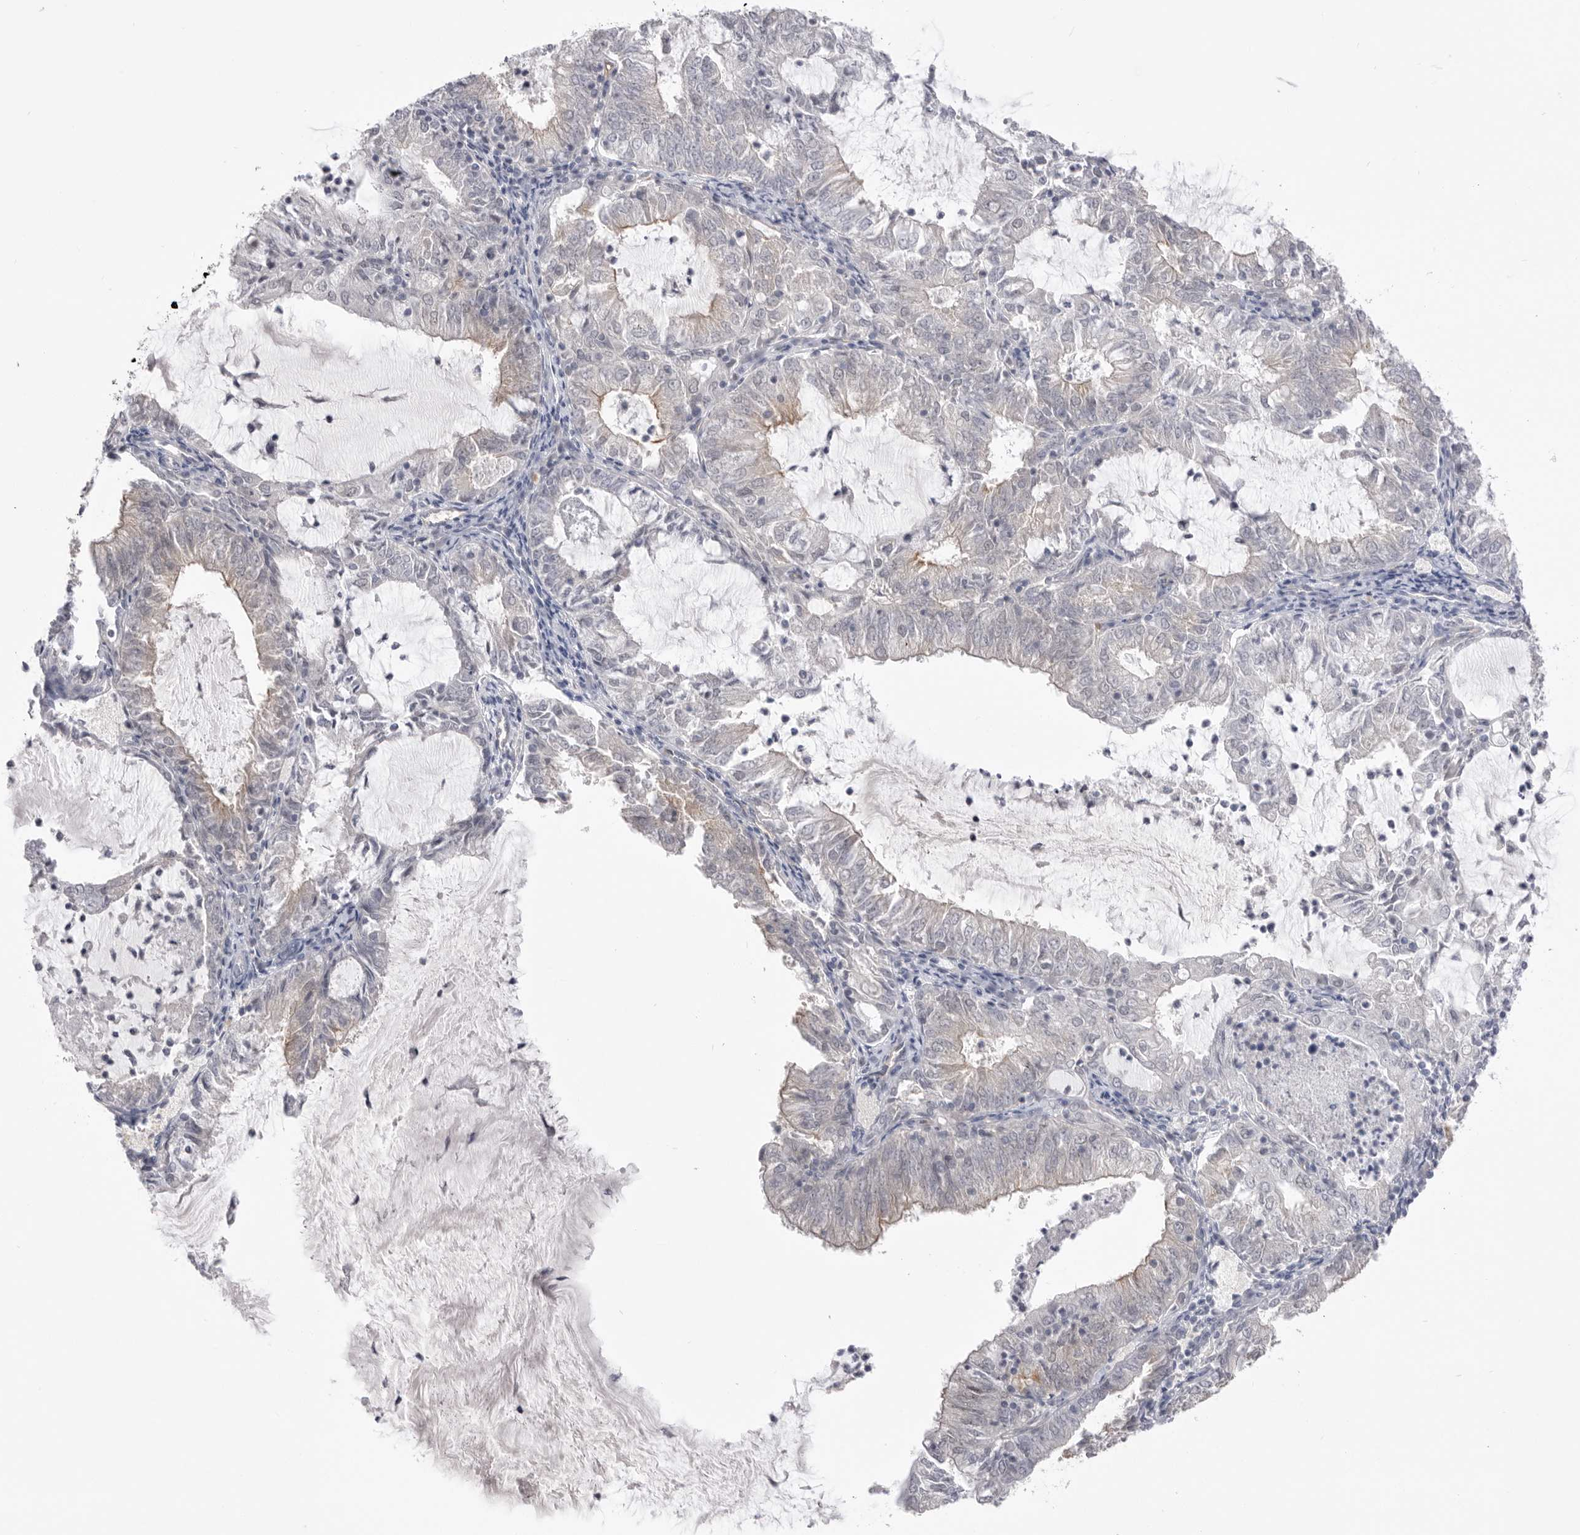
{"staining": {"intensity": "moderate", "quantity": "<25%", "location": "cytoplasmic/membranous"}, "tissue": "endometrial cancer", "cell_type": "Tumor cells", "image_type": "cancer", "snomed": [{"axis": "morphology", "description": "Adenocarcinoma, NOS"}, {"axis": "topography", "description": "Endometrium"}], "caption": "About <25% of tumor cells in human endometrial adenocarcinoma demonstrate moderate cytoplasmic/membranous protein expression as visualized by brown immunohistochemical staining.", "gene": "ZBTB7B", "patient": {"sex": "female", "age": 57}}